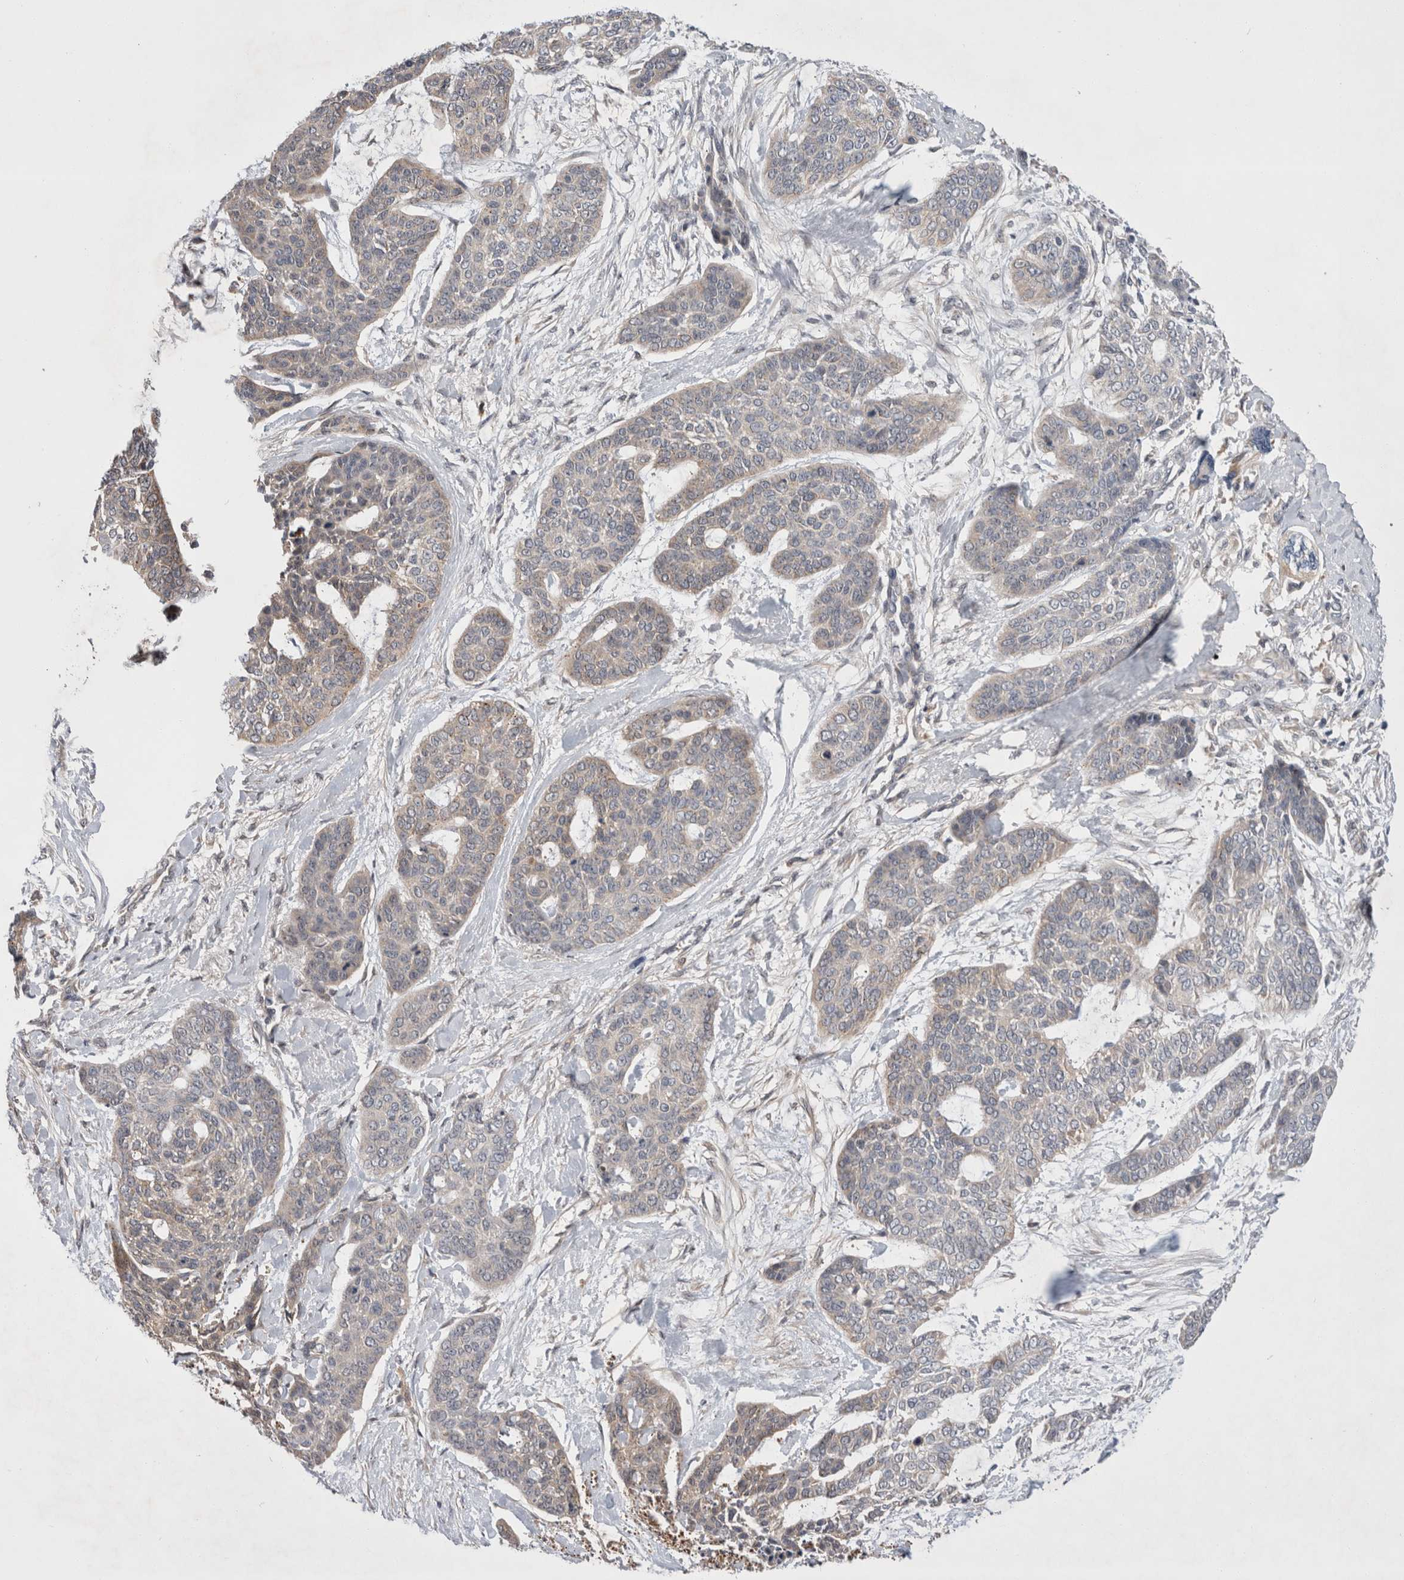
{"staining": {"intensity": "negative", "quantity": "none", "location": "none"}, "tissue": "skin cancer", "cell_type": "Tumor cells", "image_type": "cancer", "snomed": [{"axis": "morphology", "description": "Basal cell carcinoma"}, {"axis": "topography", "description": "Skin"}], "caption": "An immunohistochemistry photomicrograph of skin cancer is shown. There is no staining in tumor cells of skin cancer. (DAB (3,3'-diaminobenzidine) immunohistochemistry (IHC) visualized using brightfield microscopy, high magnification).", "gene": "MRPL37", "patient": {"sex": "female", "age": 64}}